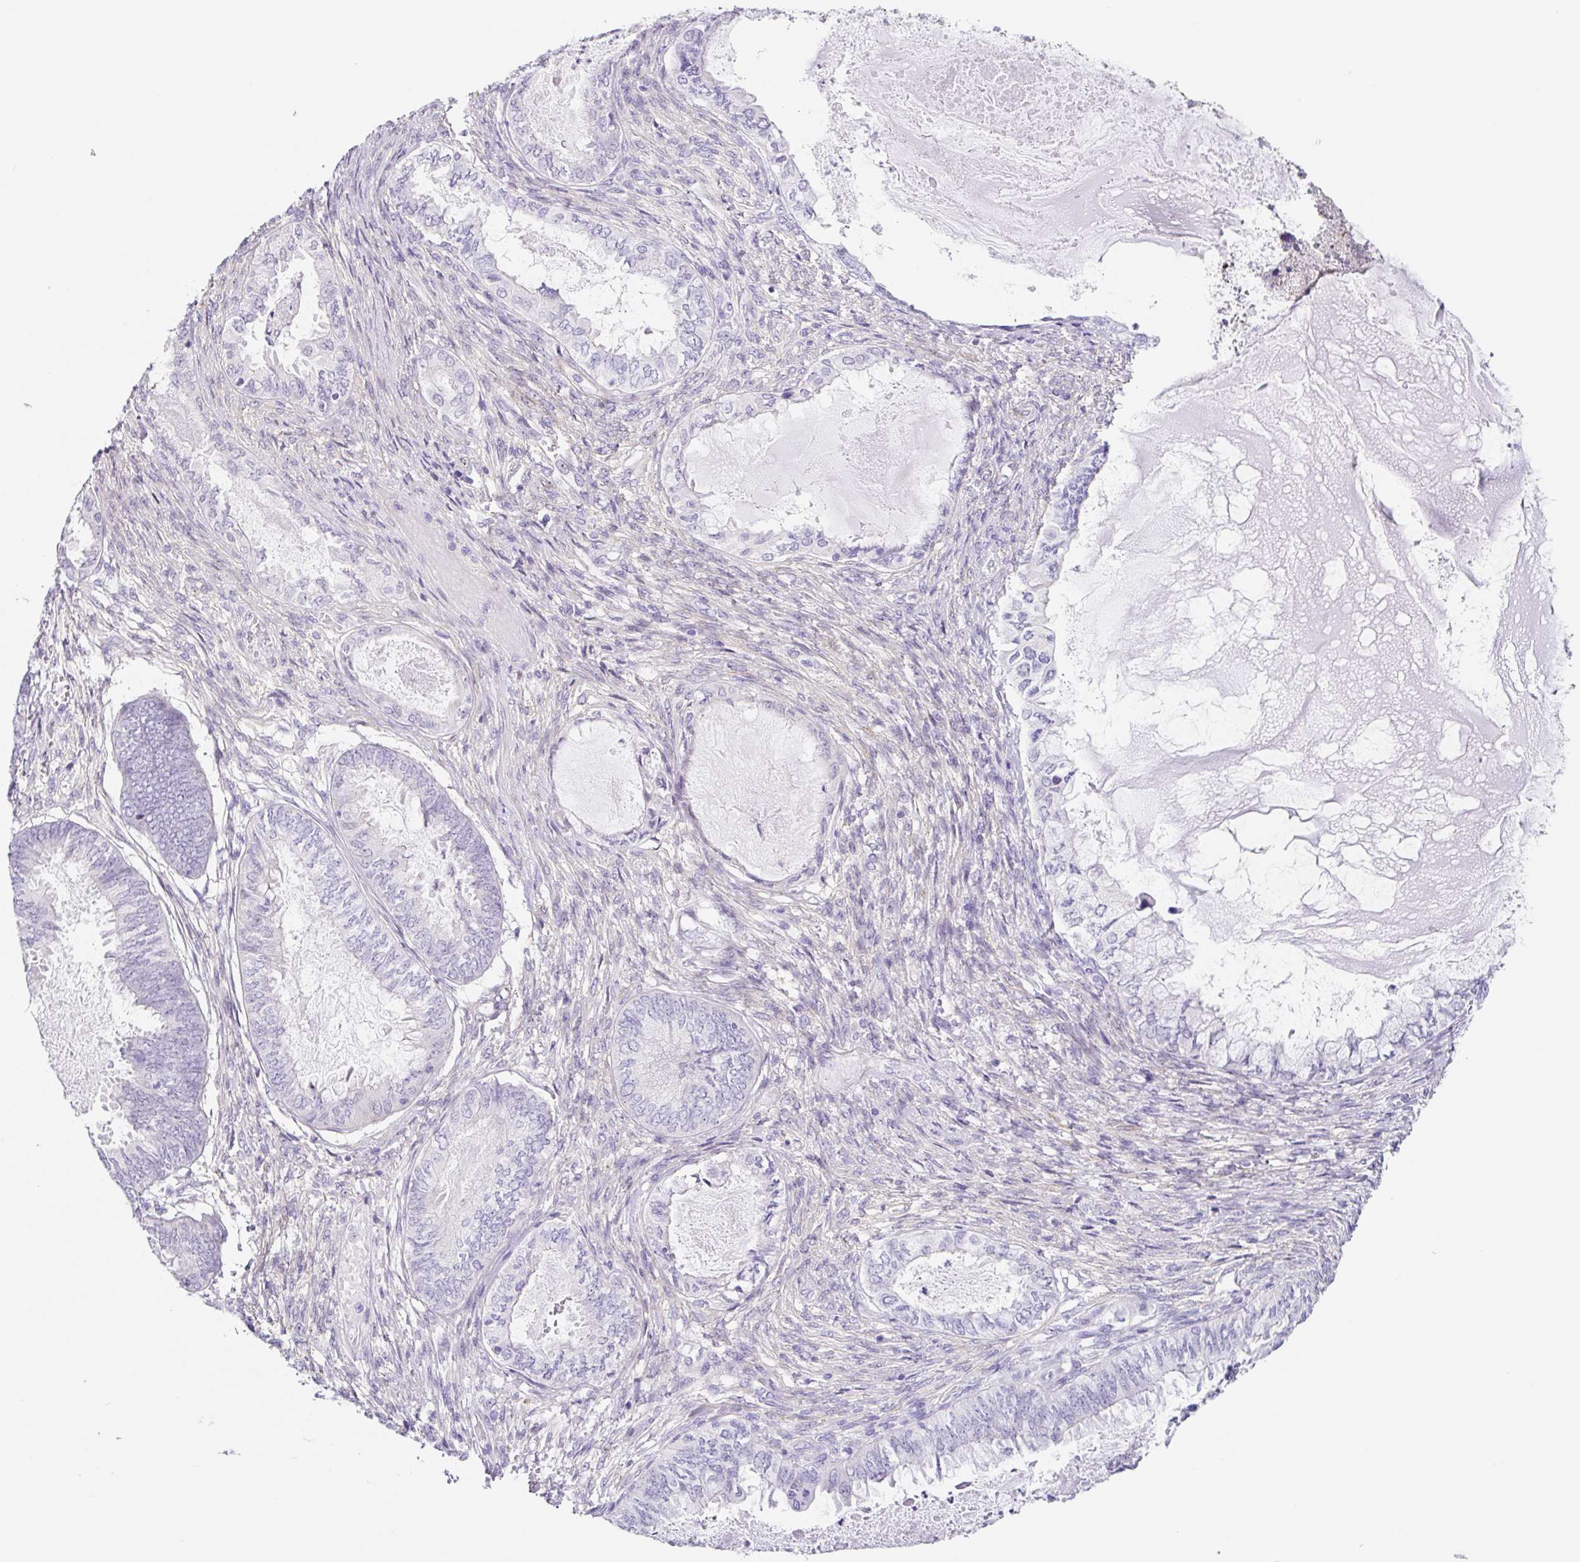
{"staining": {"intensity": "negative", "quantity": "none", "location": "none"}, "tissue": "ovarian cancer", "cell_type": "Tumor cells", "image_type": "cancer", "snomed": [{"axis": "morphology", "description": "Carcinoma, endometroid"}, {"axis": "topography", "description": "Ovary"}], "caption": "Tumor cells are negative for brown protein staining in ovarian cancer. Brightfield microscopy of immunohistochemistry stained with DAB (3,3'-diaminobenzidine) (brown) and hematoxylin (blue), captured at high magnification.", "gene": "DCAF17", "patient": {"sex": "female", "age": 70}}